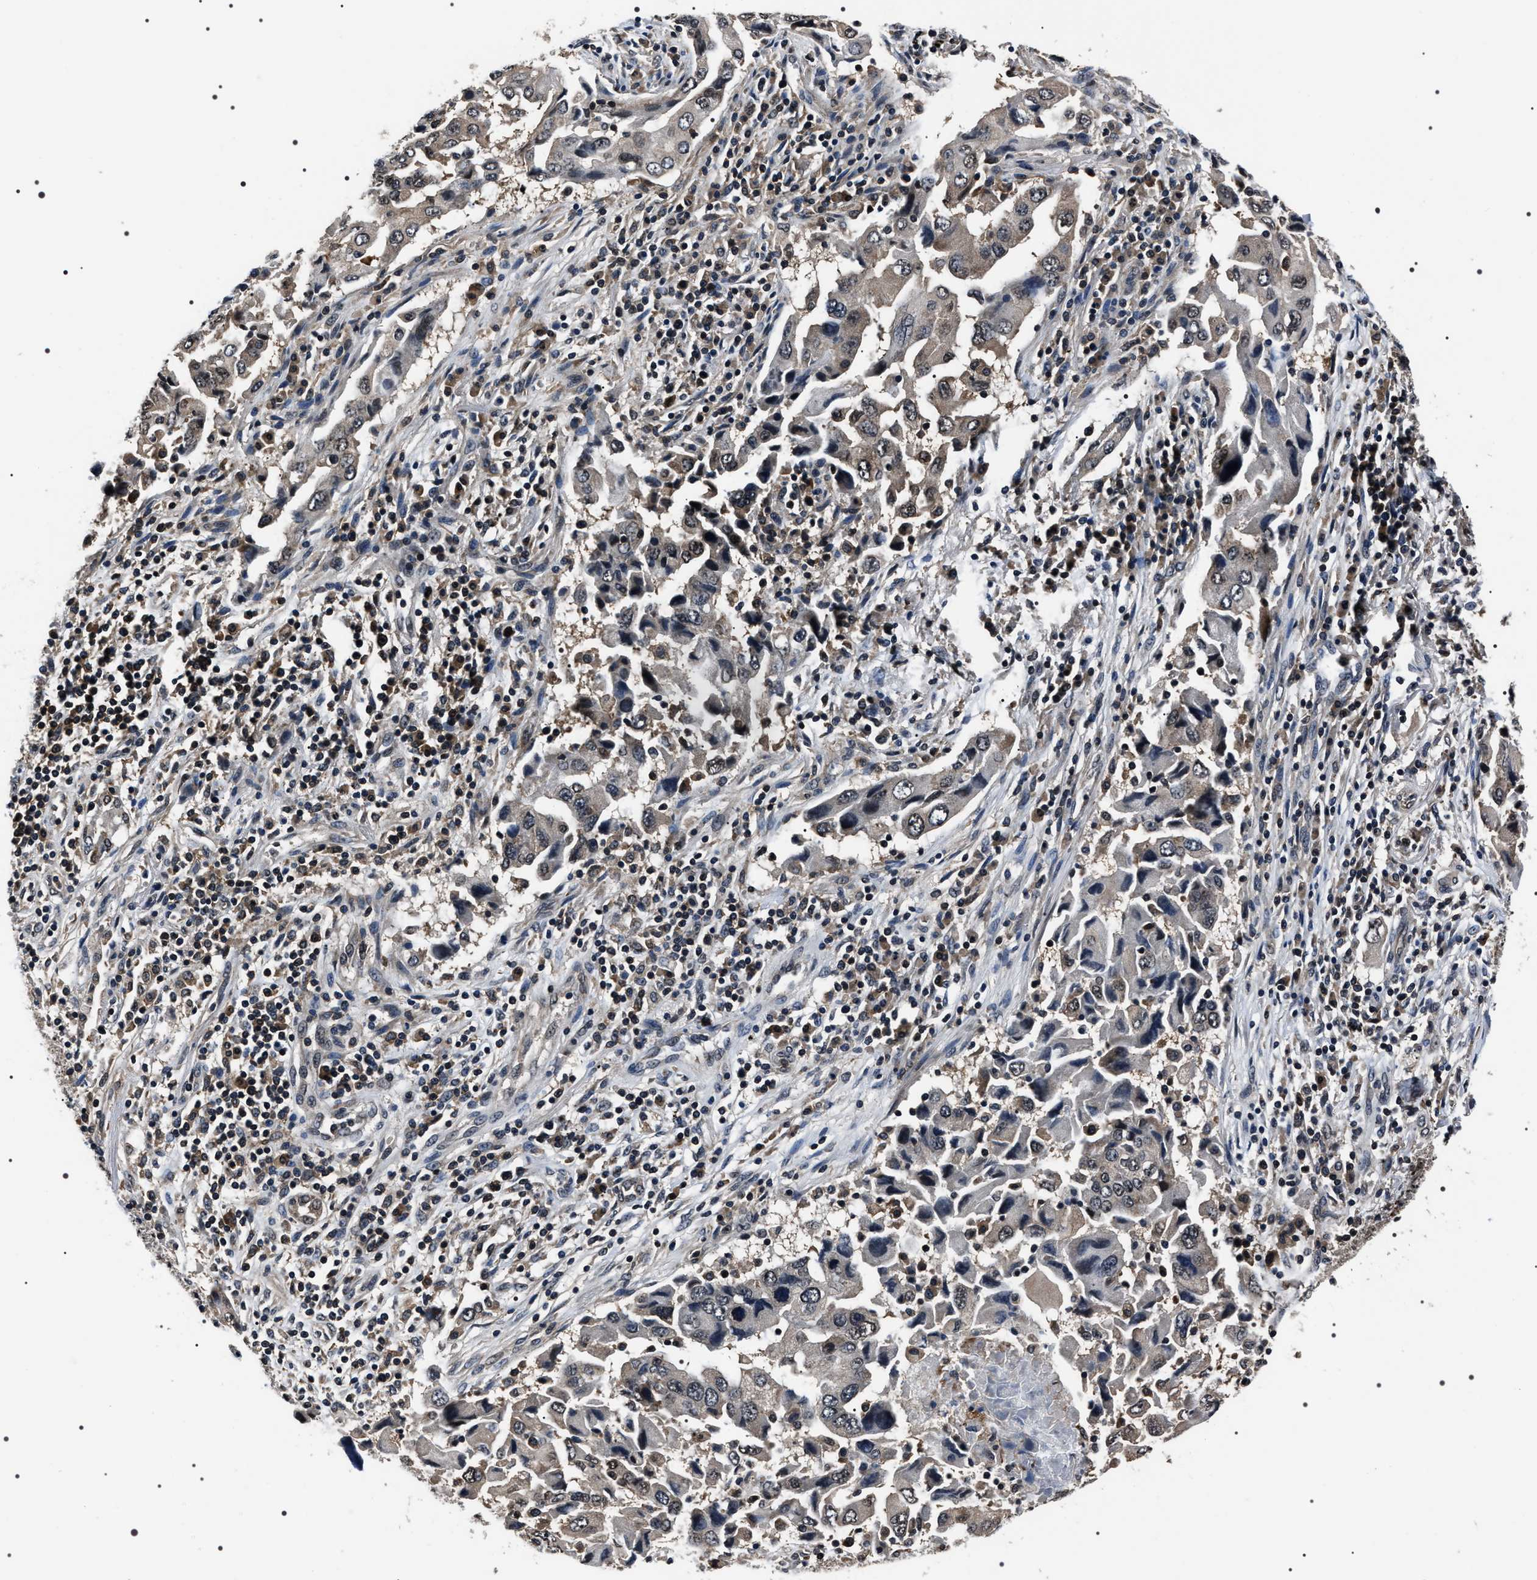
{"staining": {"intensity": "weak", "quantity": ">75%", "location": "cytoplasmic/membranous,nuclear"}, "tissue": "lung cancer", "cell_type": "Tumor cells", "image_type": "cancer", "snomed": [{"axis": "morphology", "description": "Adenocarcinoma, NOS"}, {"axis": "topography", "description": "Lung"}], "caption": "Protein expression by immunohistochemistry reveals weak cytoplasmic/membranous and nuclear staining in approximately >75% of tumor cells in lung adenocarcinoma.", "gene": "SIPA1", "patient": {"sex": "female", "age": 65}}